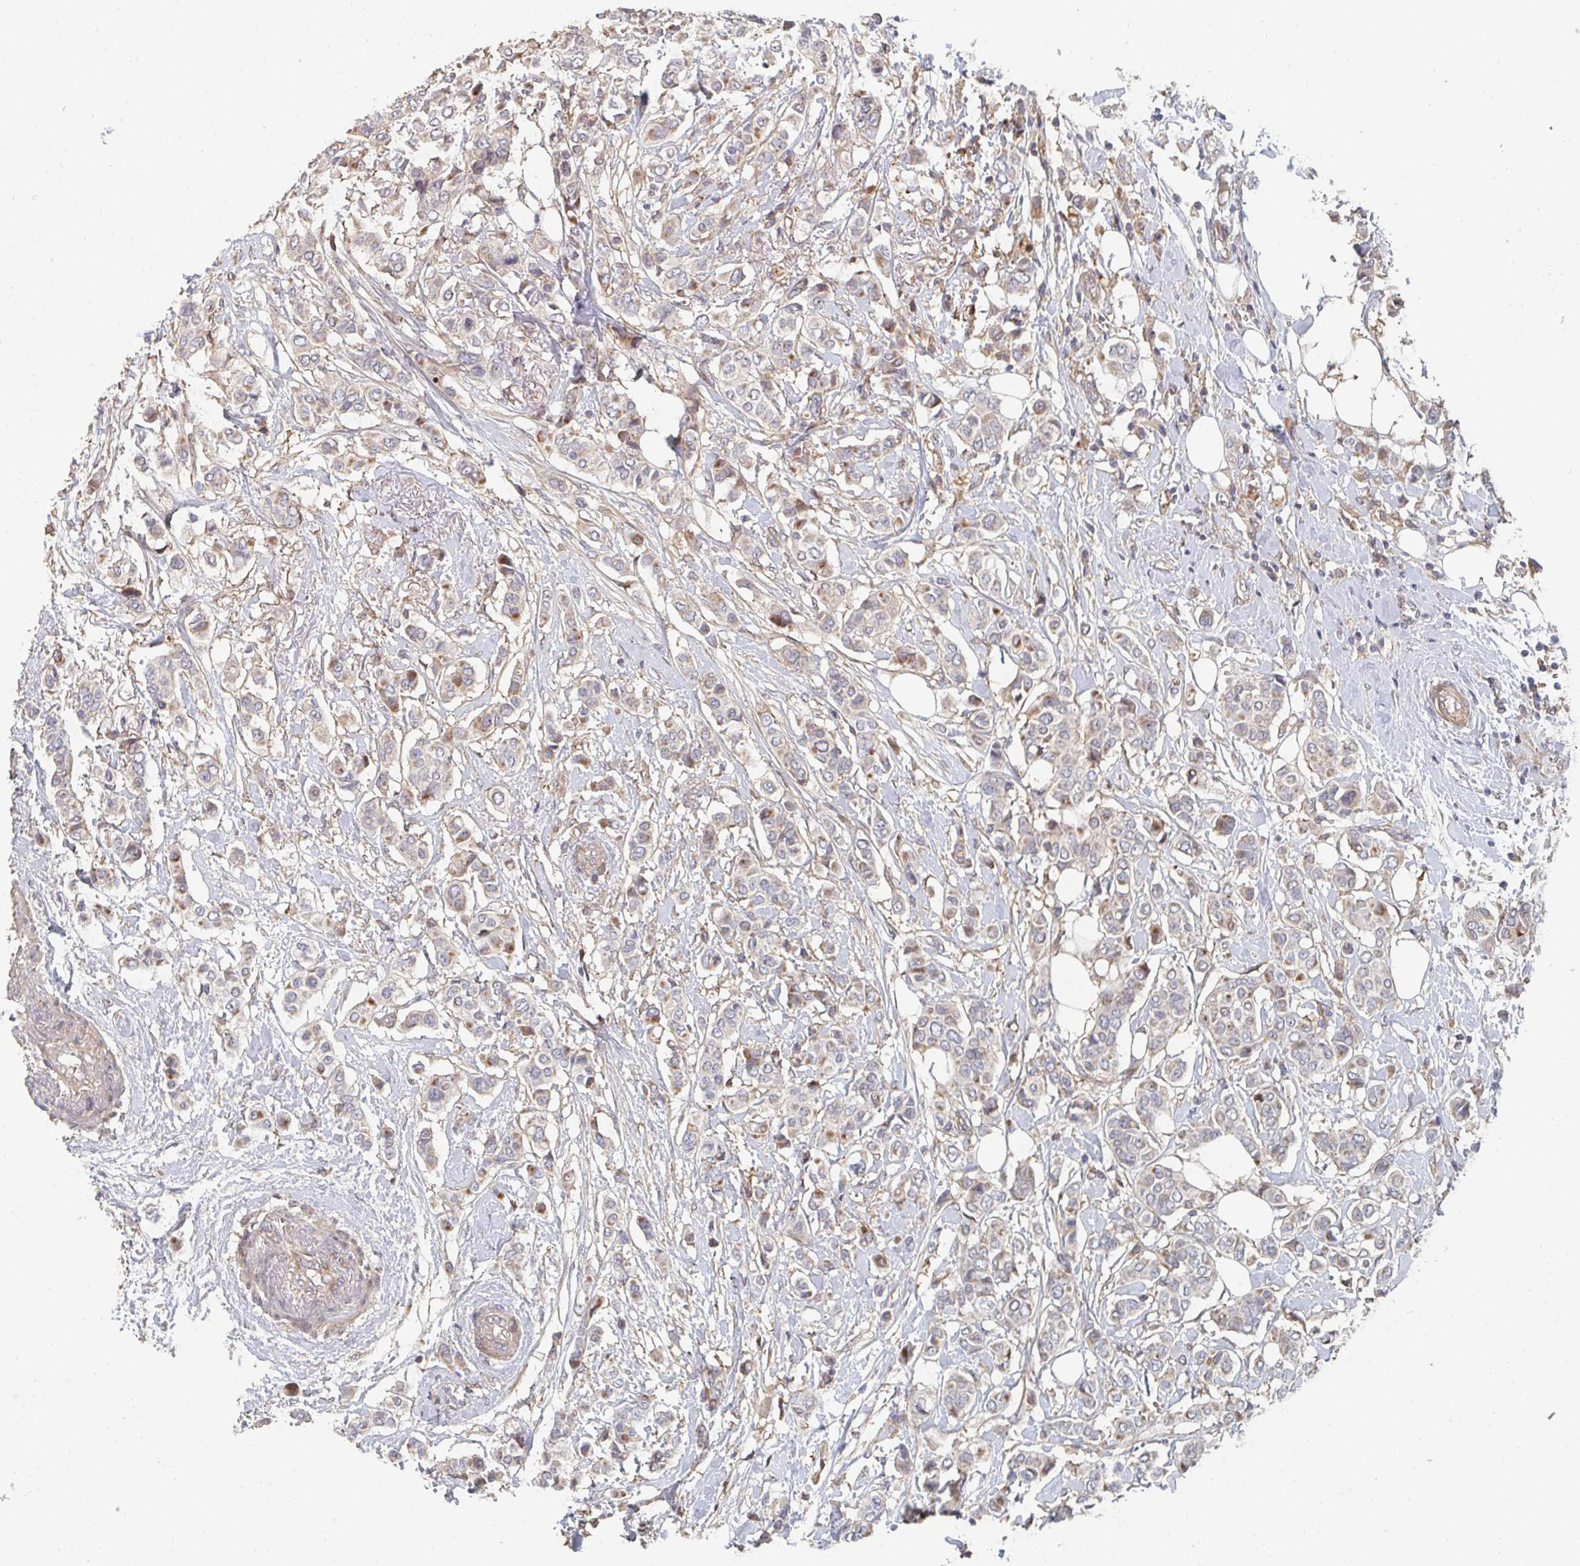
{"staining": {"intensity": "moderate", "quantity": "<25%", "location": "cytoplasmic/membranous"}, "tissue": "breast cancer", "cell_type": "Tumor cells", "image_type": "cancer", "snomed": [{"axis": "morphology", "description": "Lobular carcinoma"}, {"axis": "topography", "description": "Breast"}], "caption": "Tumor cells reveal low levels of moderate cytoplasmic/membranous positivity in about <25% of cells in human breast cancer (lobular carcinoma).", "gene": "PTEN", "patient": {"sex": "female", "age": 51}}